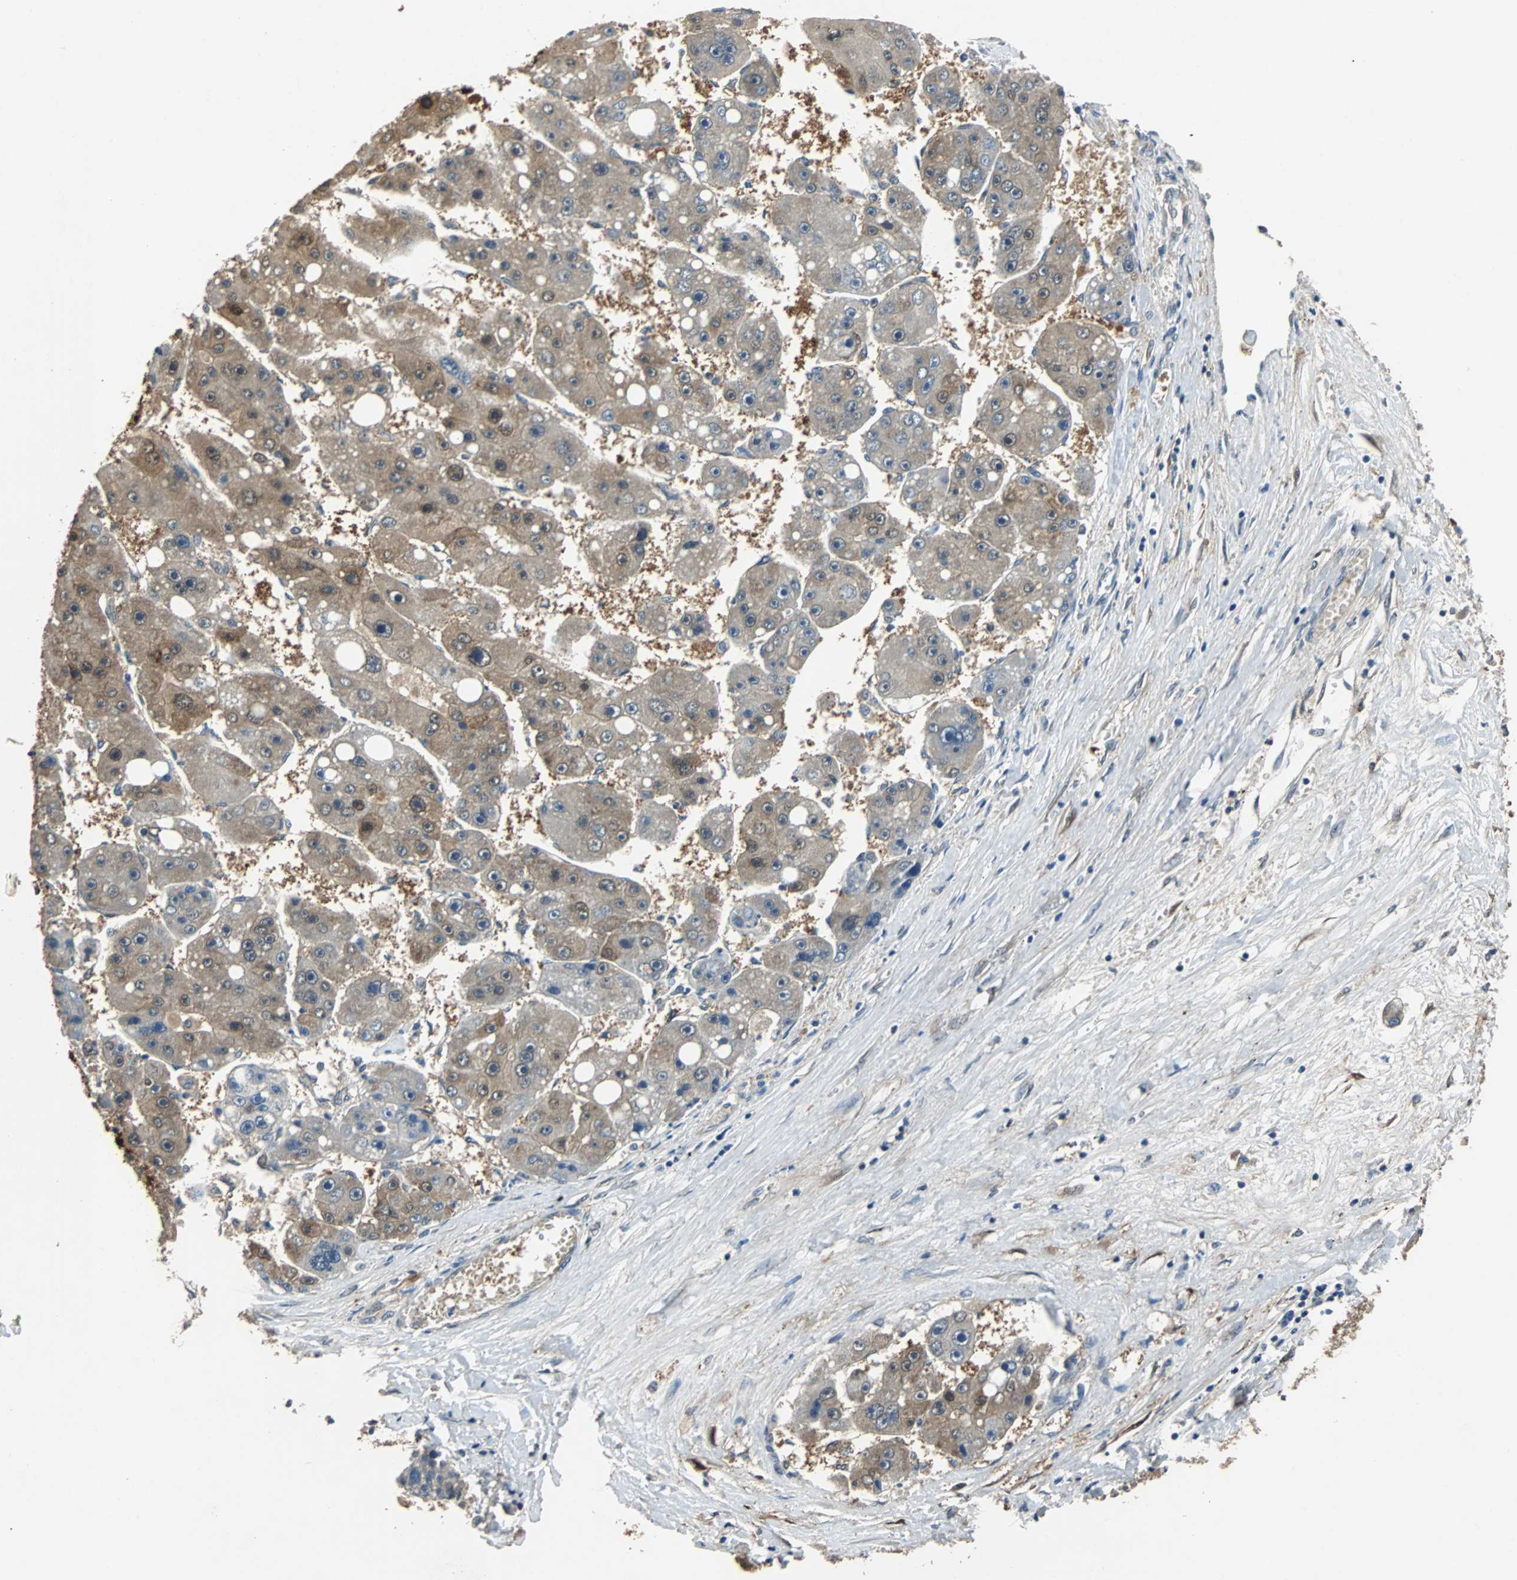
{"staining": {"intensity": "weak", "quantity": ">75%", "location": "cytoplasmic/membranous,nuclear"}, "tissue": "liver cancer", "cell_type": "Tumor cells", "image_type": "cancer", "snomed": [{"axis": "morphology", "description": "Carcinoma, Hepatocellular, NOS"}, {"axis": "topography", "description": "Liver"}], "caption": "Liver cancer (hepatocellular carcinoma) tissue displays weak cytoplasmic/membranous and nuclear expression in about >75% of tumor cells", "gene": "PRDX6", "patient": {"sex": "female", "age": 61}}